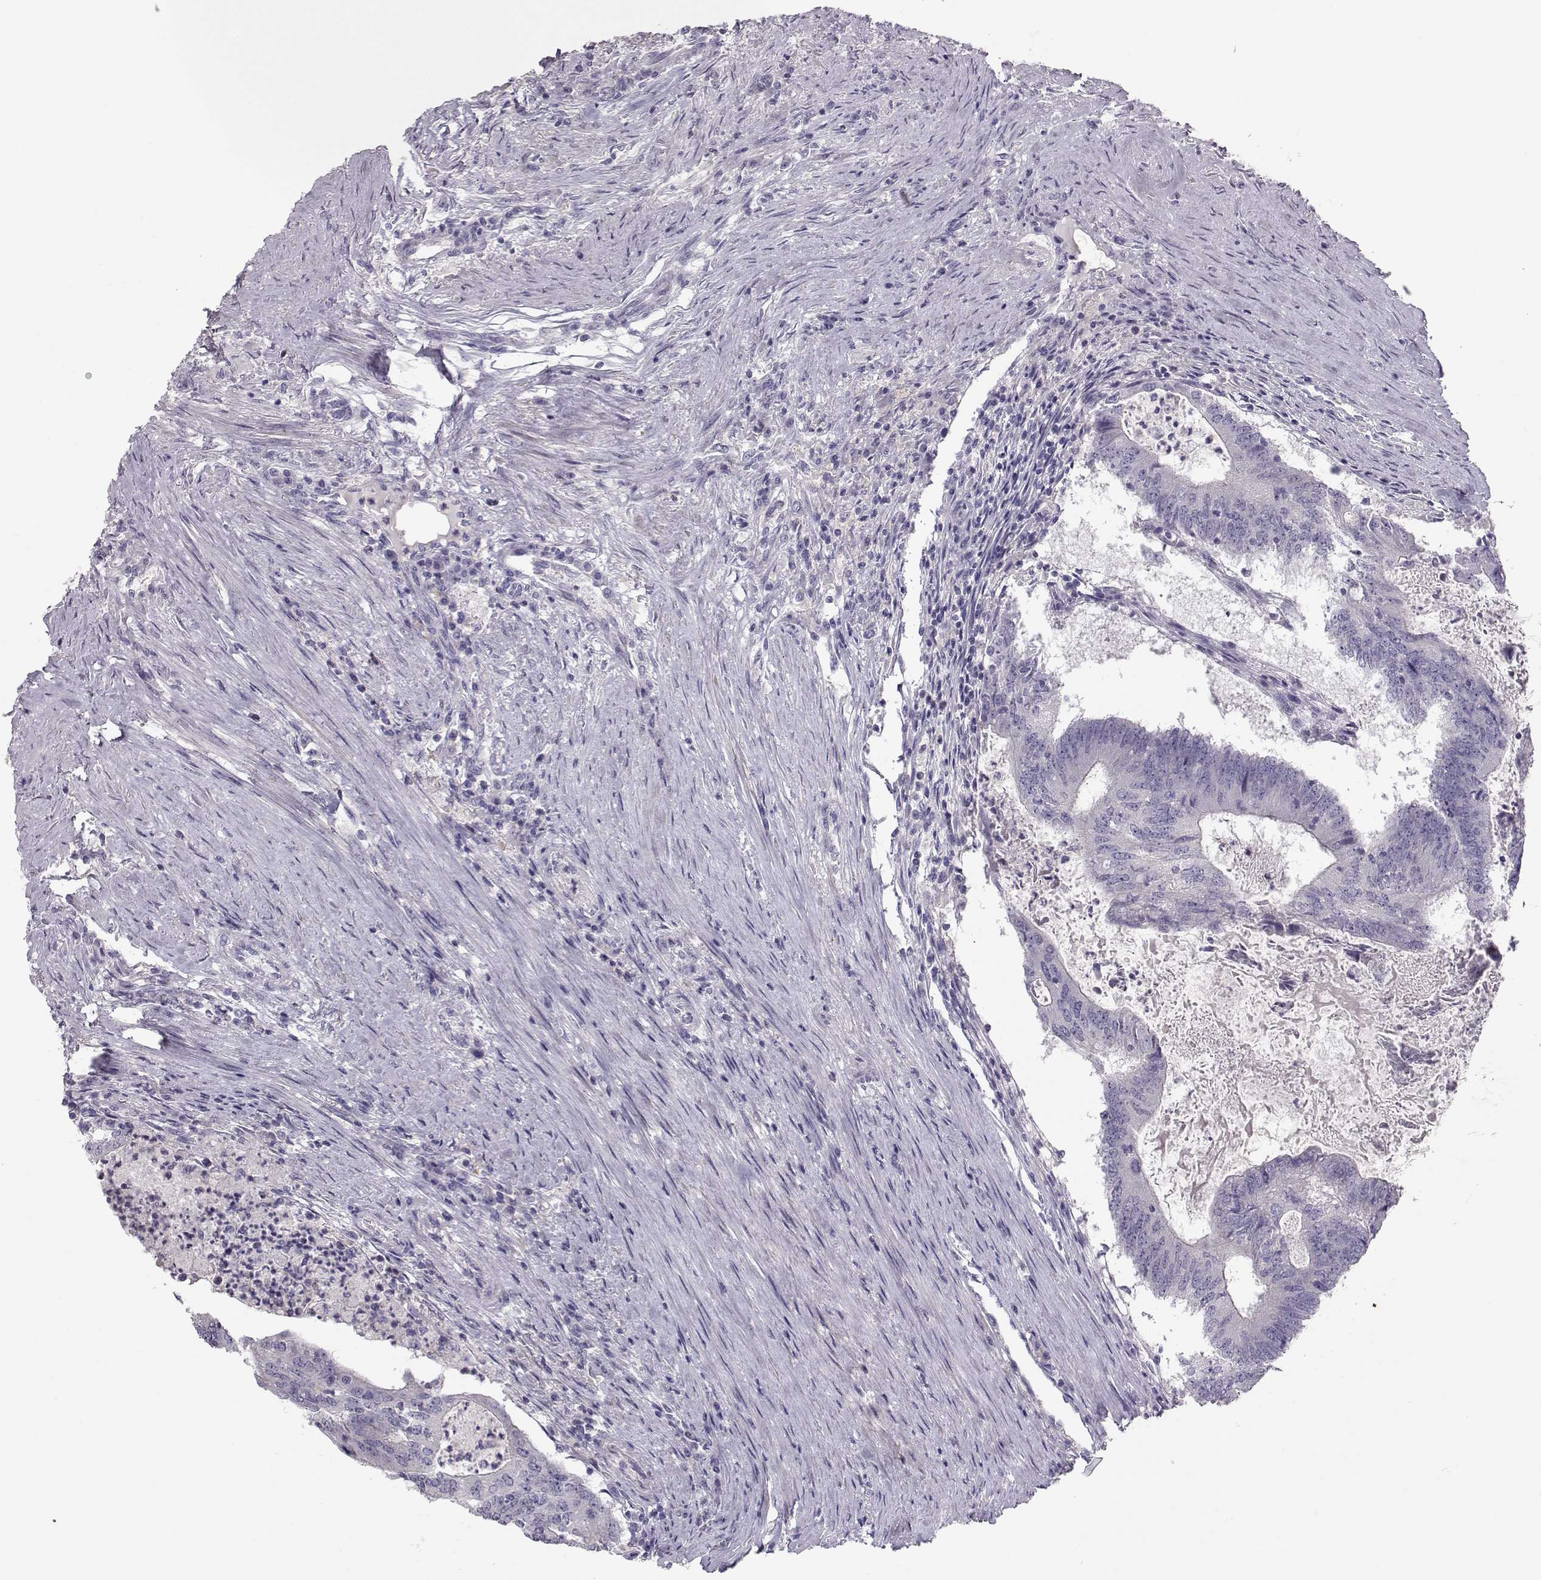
{"staining": {"intensity": "negative", "quantity": "none", "location": "none"}, "tissue": "colorectal cancer", "cell_type": "Tumor cells", "image_type": "cancer", "snomed": [{"axis": "morphology", "description": "Adenocarcinoma, NOS"}, {"axis": "topography", "description": "Colon"}], "caption": "Colorectal adenocarcinoma stained for a protein using IHC demonstrates no positivity tumor cells.", "gene": "GRK1", "patient": {"sex": "female", "age": 70}}